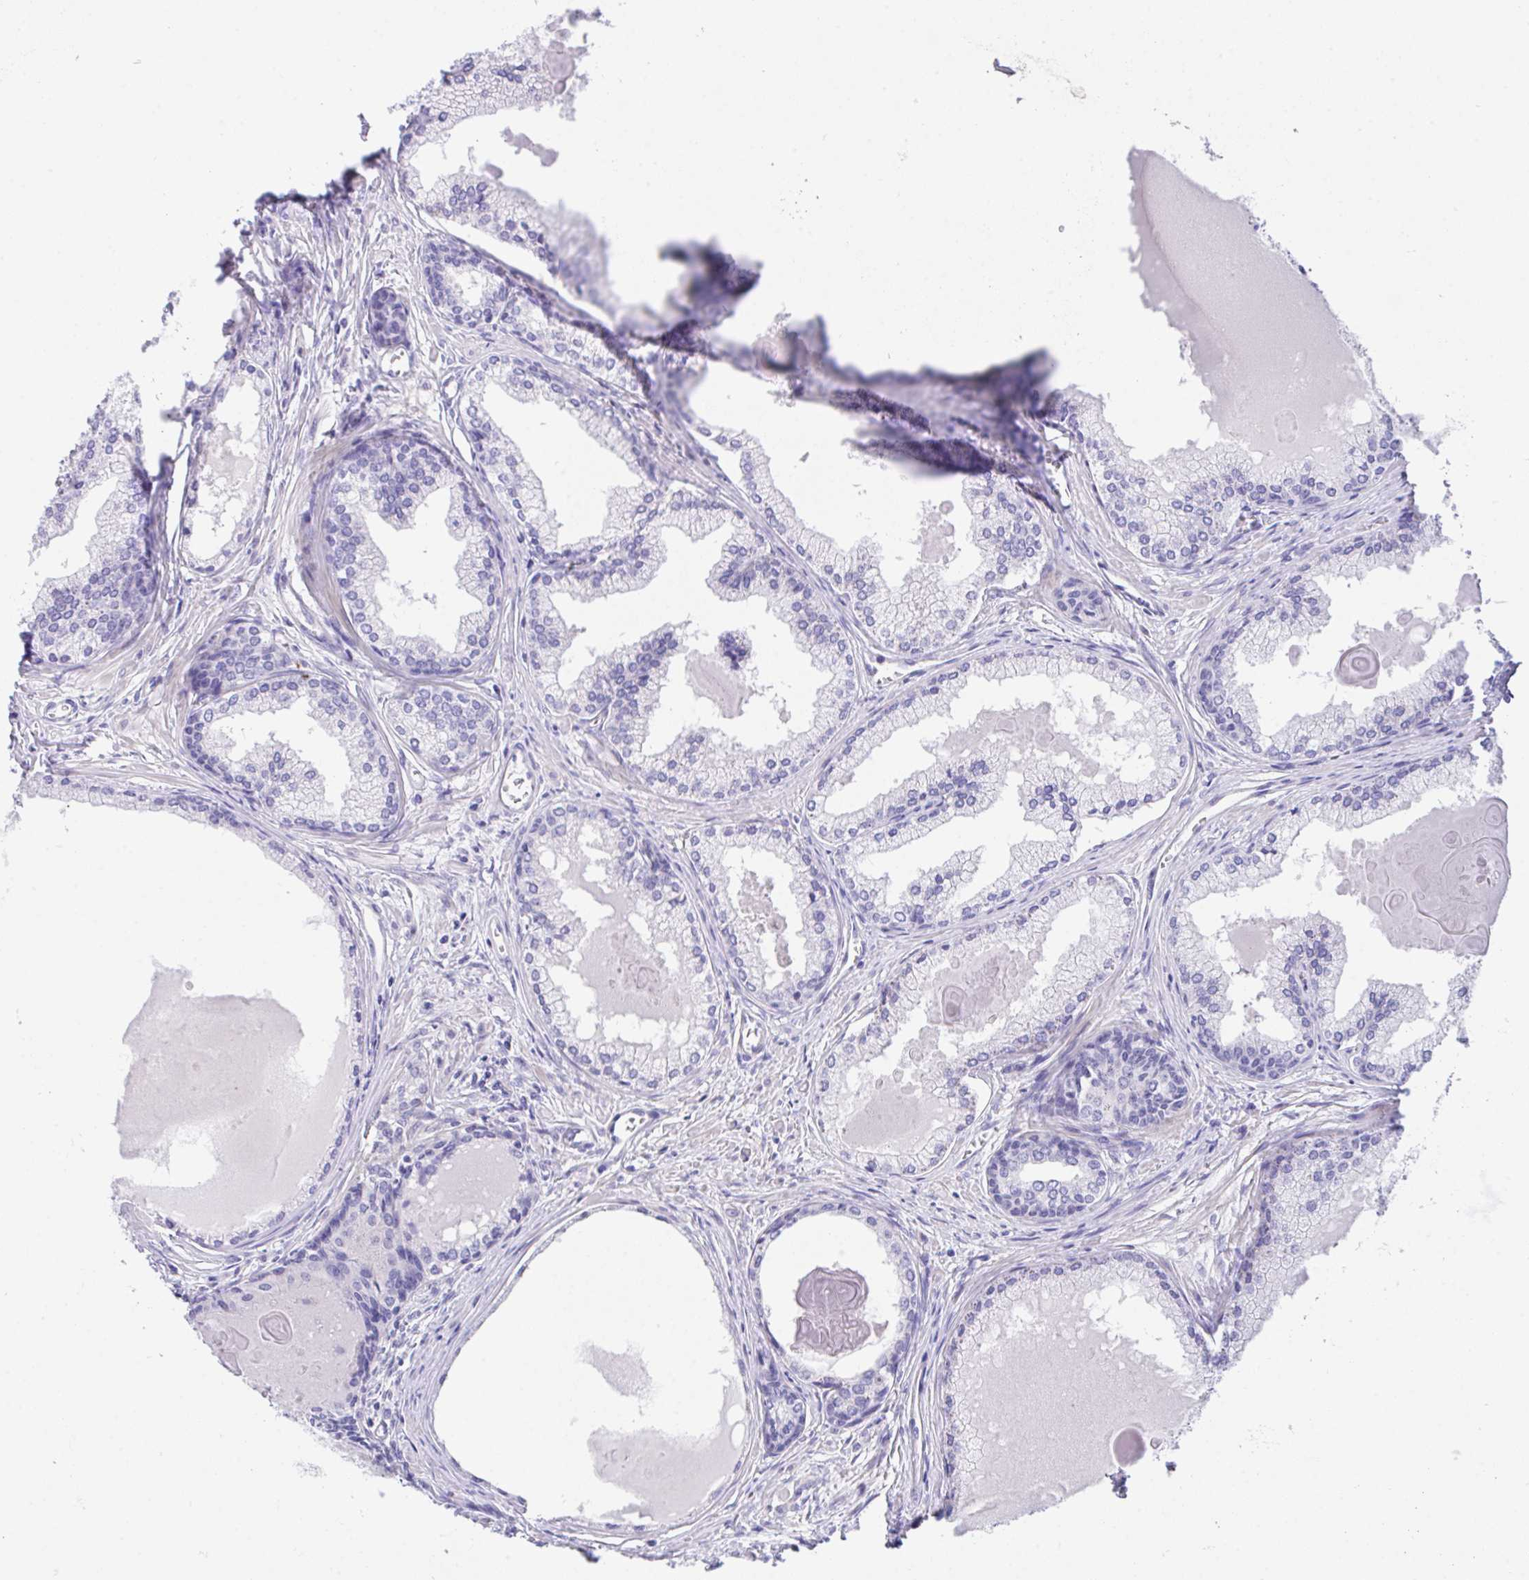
{"staining": {"intensity": "negative", "quantity": "none", "location": "none"}, "tissue": "prostate cancer", "cell_type": "Tumor cells", "image_type": "cancer", "snomed": [{"axis": "morphology", "description": "Adenocarcinoma, High grade"}, {"axis": "topography", "description": "Prostate"}], "caption": "This is an immunohistochemistry micrograph of adenocarcinoma (high-grade) (prostate). There is no staining in tumor cells.", "gene": "SLC16A6", "patient": {"sex": "male", "age": 68}}